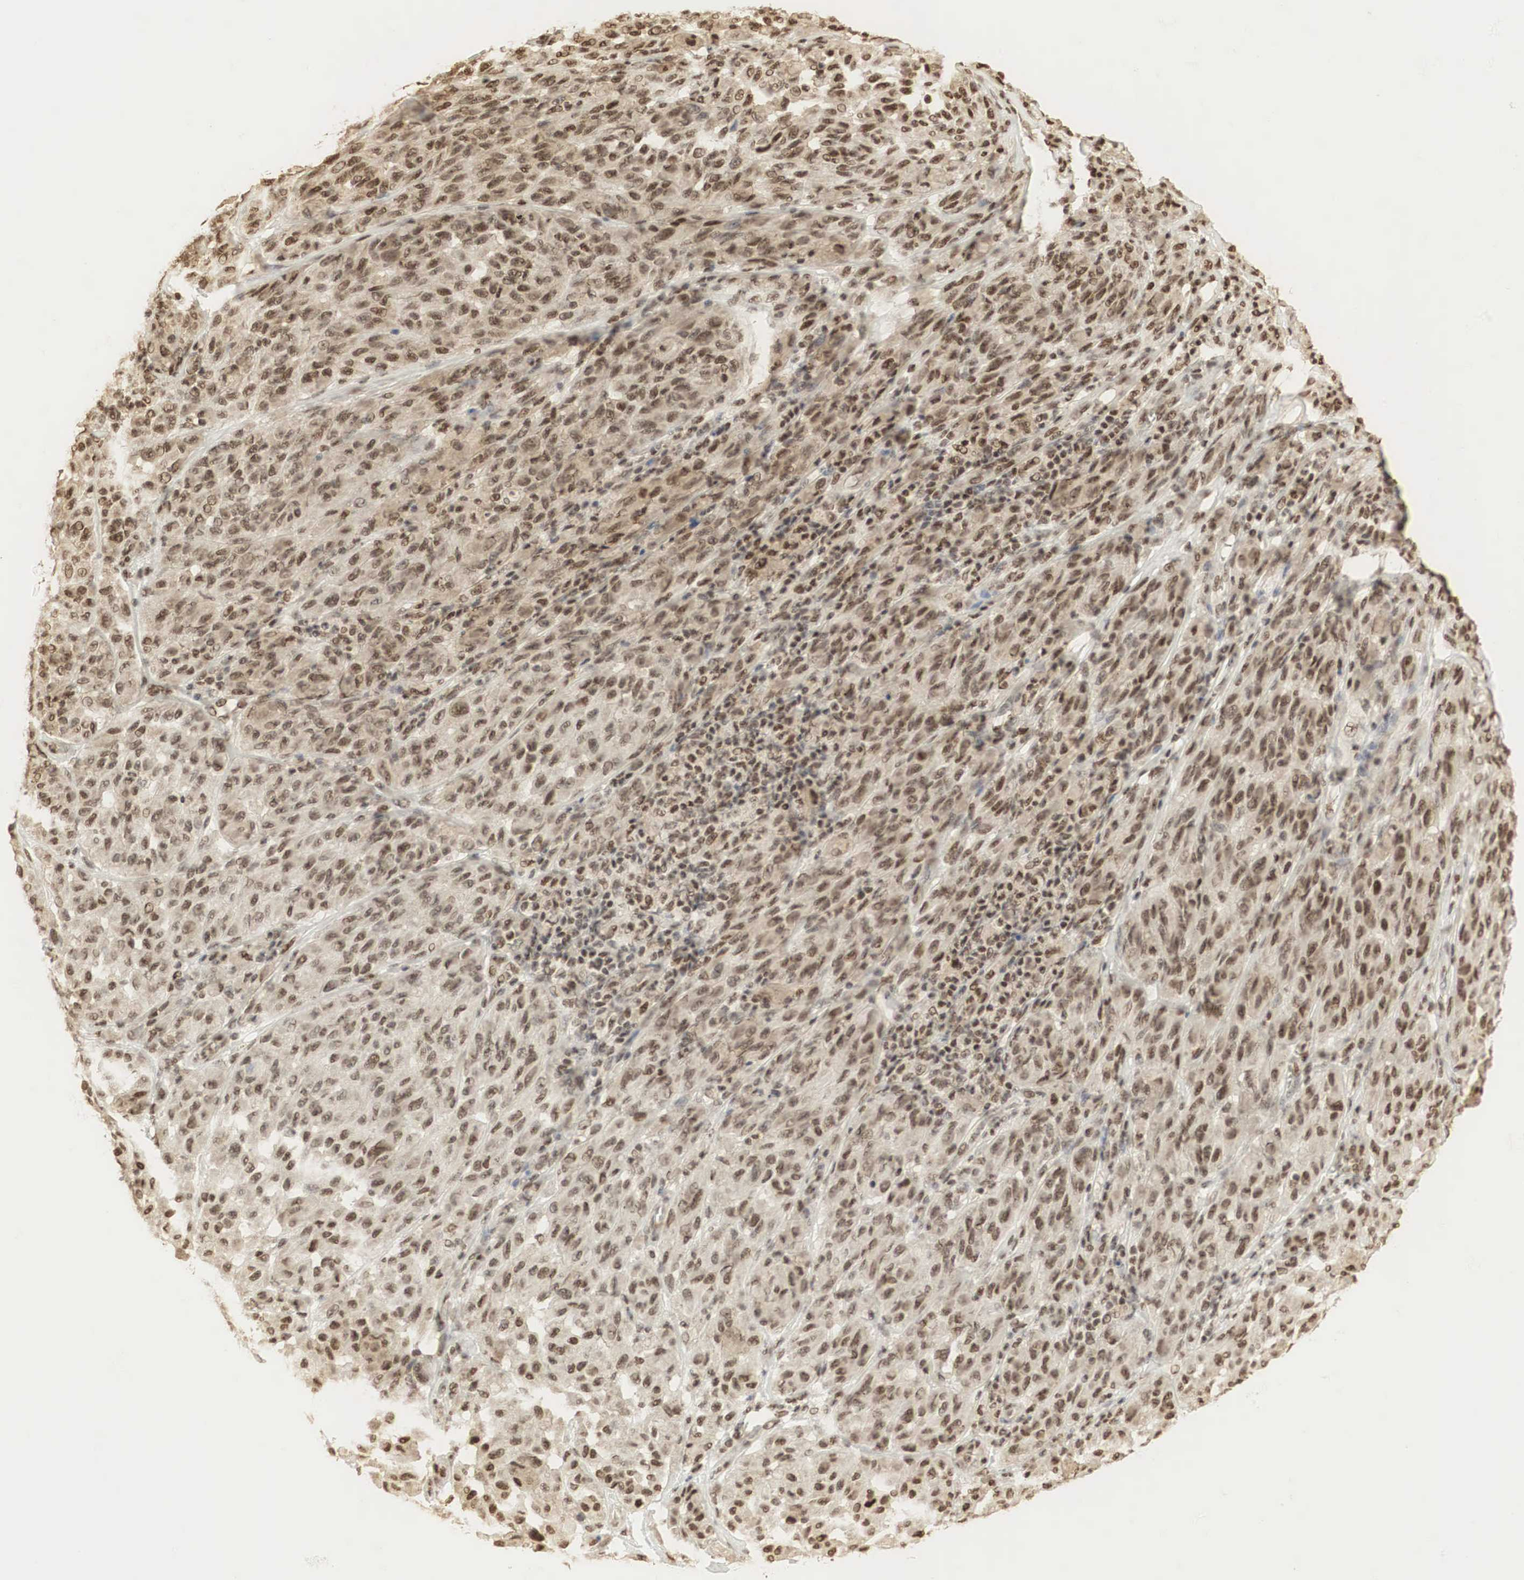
{"staining": {"intensity": "strong", "quantity": ">75%", "location": "cytoplasmic/membranous,nuclear"}, "tissue": "melanoma", "cell_type": "Tumor cells", "image_type": "cancer", "snomed": [{"axis": "morphology", "description": "Malignant melanoma, NOS"}, {"axis": "topography", "description": "Skin"}], "caption": "A brown stain shows strong cytoplasmic/membranous and nuclear staining of a protein in human malignant melanoma tumor cells.", "gene": "RNF113A", "patient": {"sex": "male", "age": 44}}